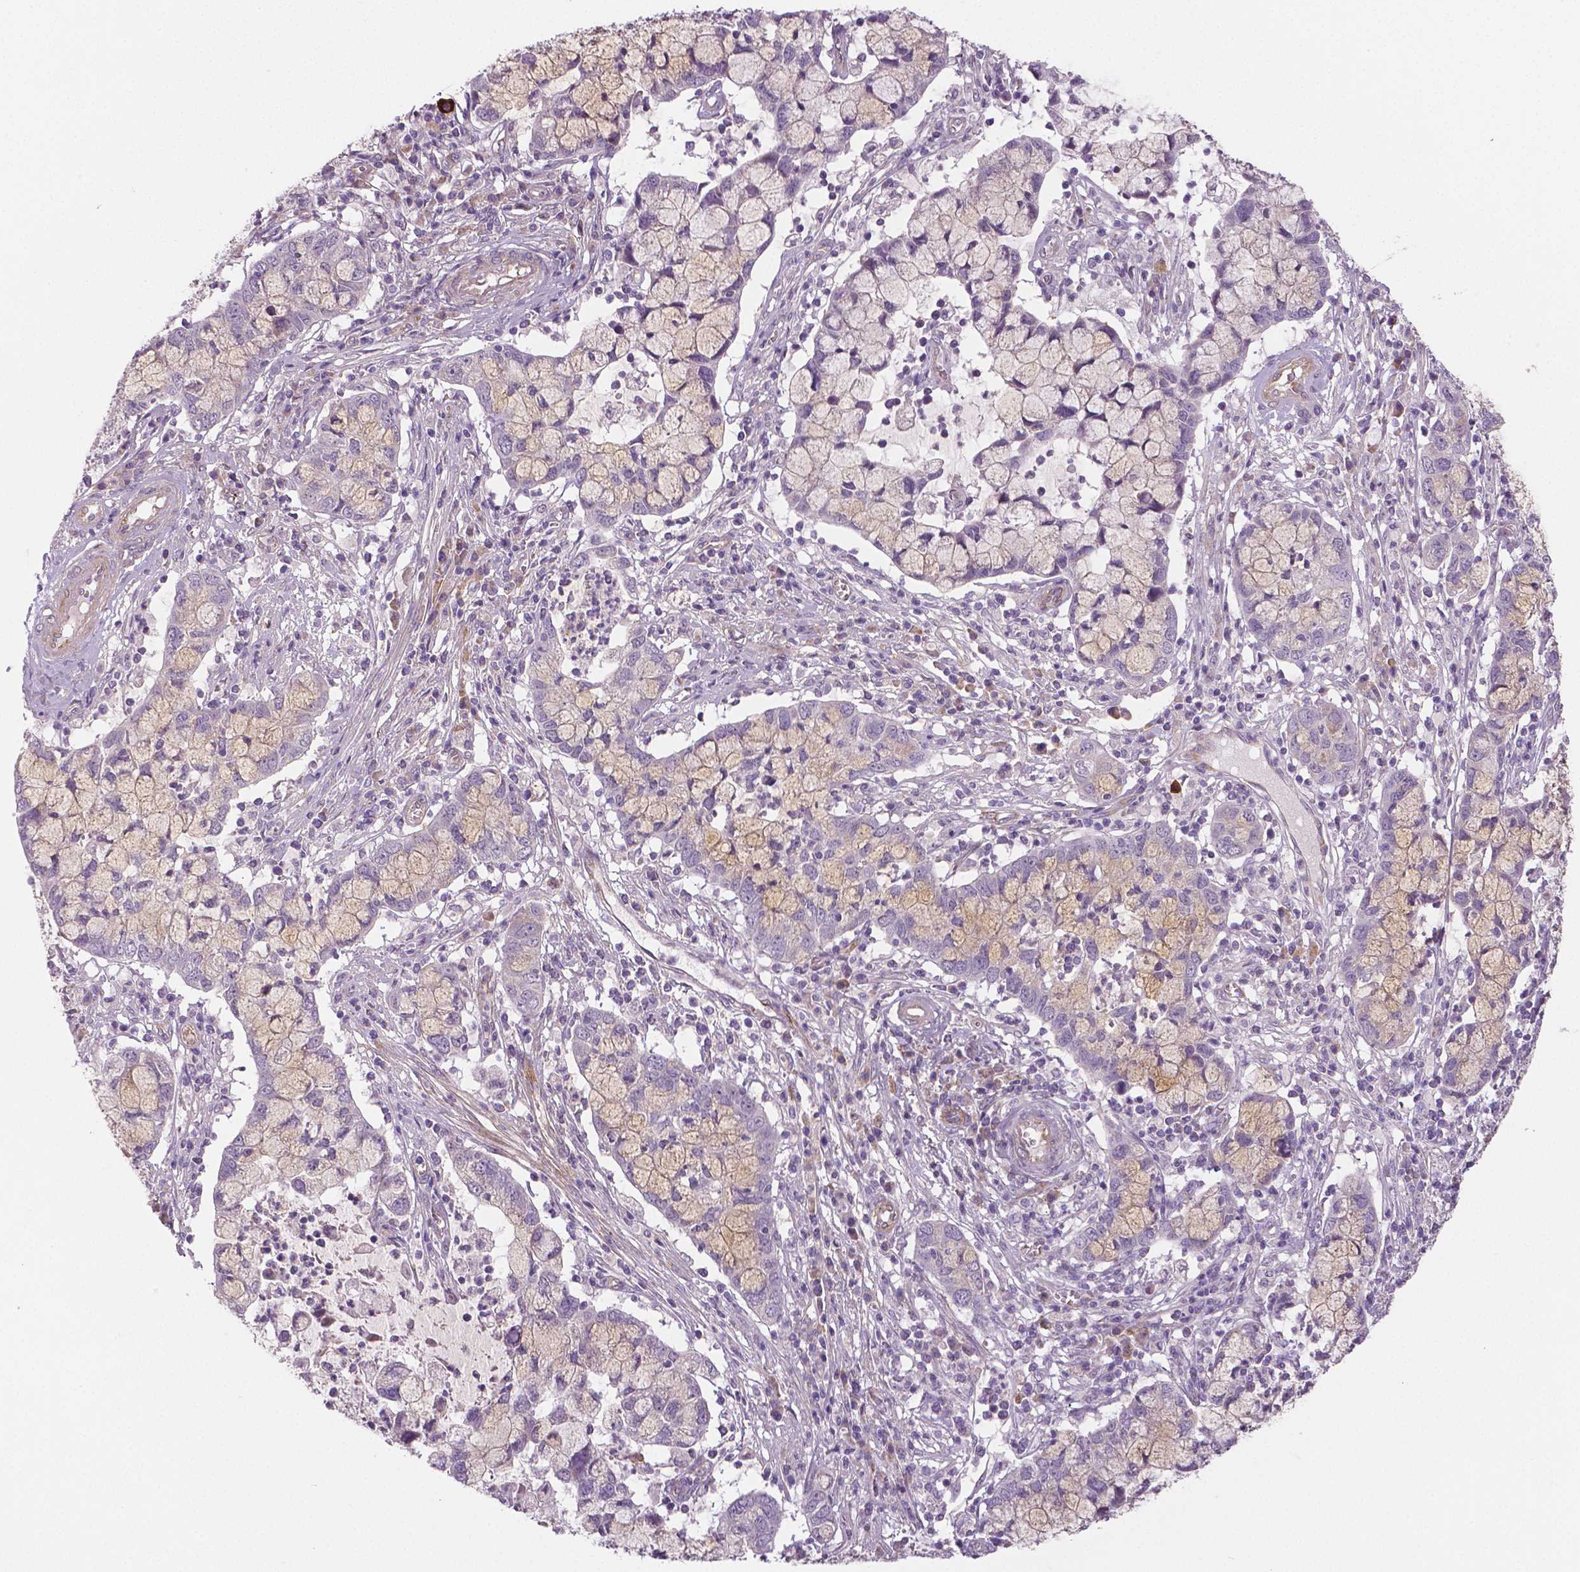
{"staining": {"intensity": "weak", "quantity": "<25%", "location": "cytoplasmic/membranous"}, "tissue": "cervical cancer", "cell_type": "Tumor cells", "image_type": "cancer", "snomed": [{"axis": "morphology", "description": "Adenocarcinoma, NOS"}, {"axis": "topography", "description": "Cervix"}], "caption": "Immunohistochemical staining of adenocarcinoma (cervical) displays no significant staining in tumor cells.", "gene": "FLT1", "patient": {"sex": "female", "age": 40}}